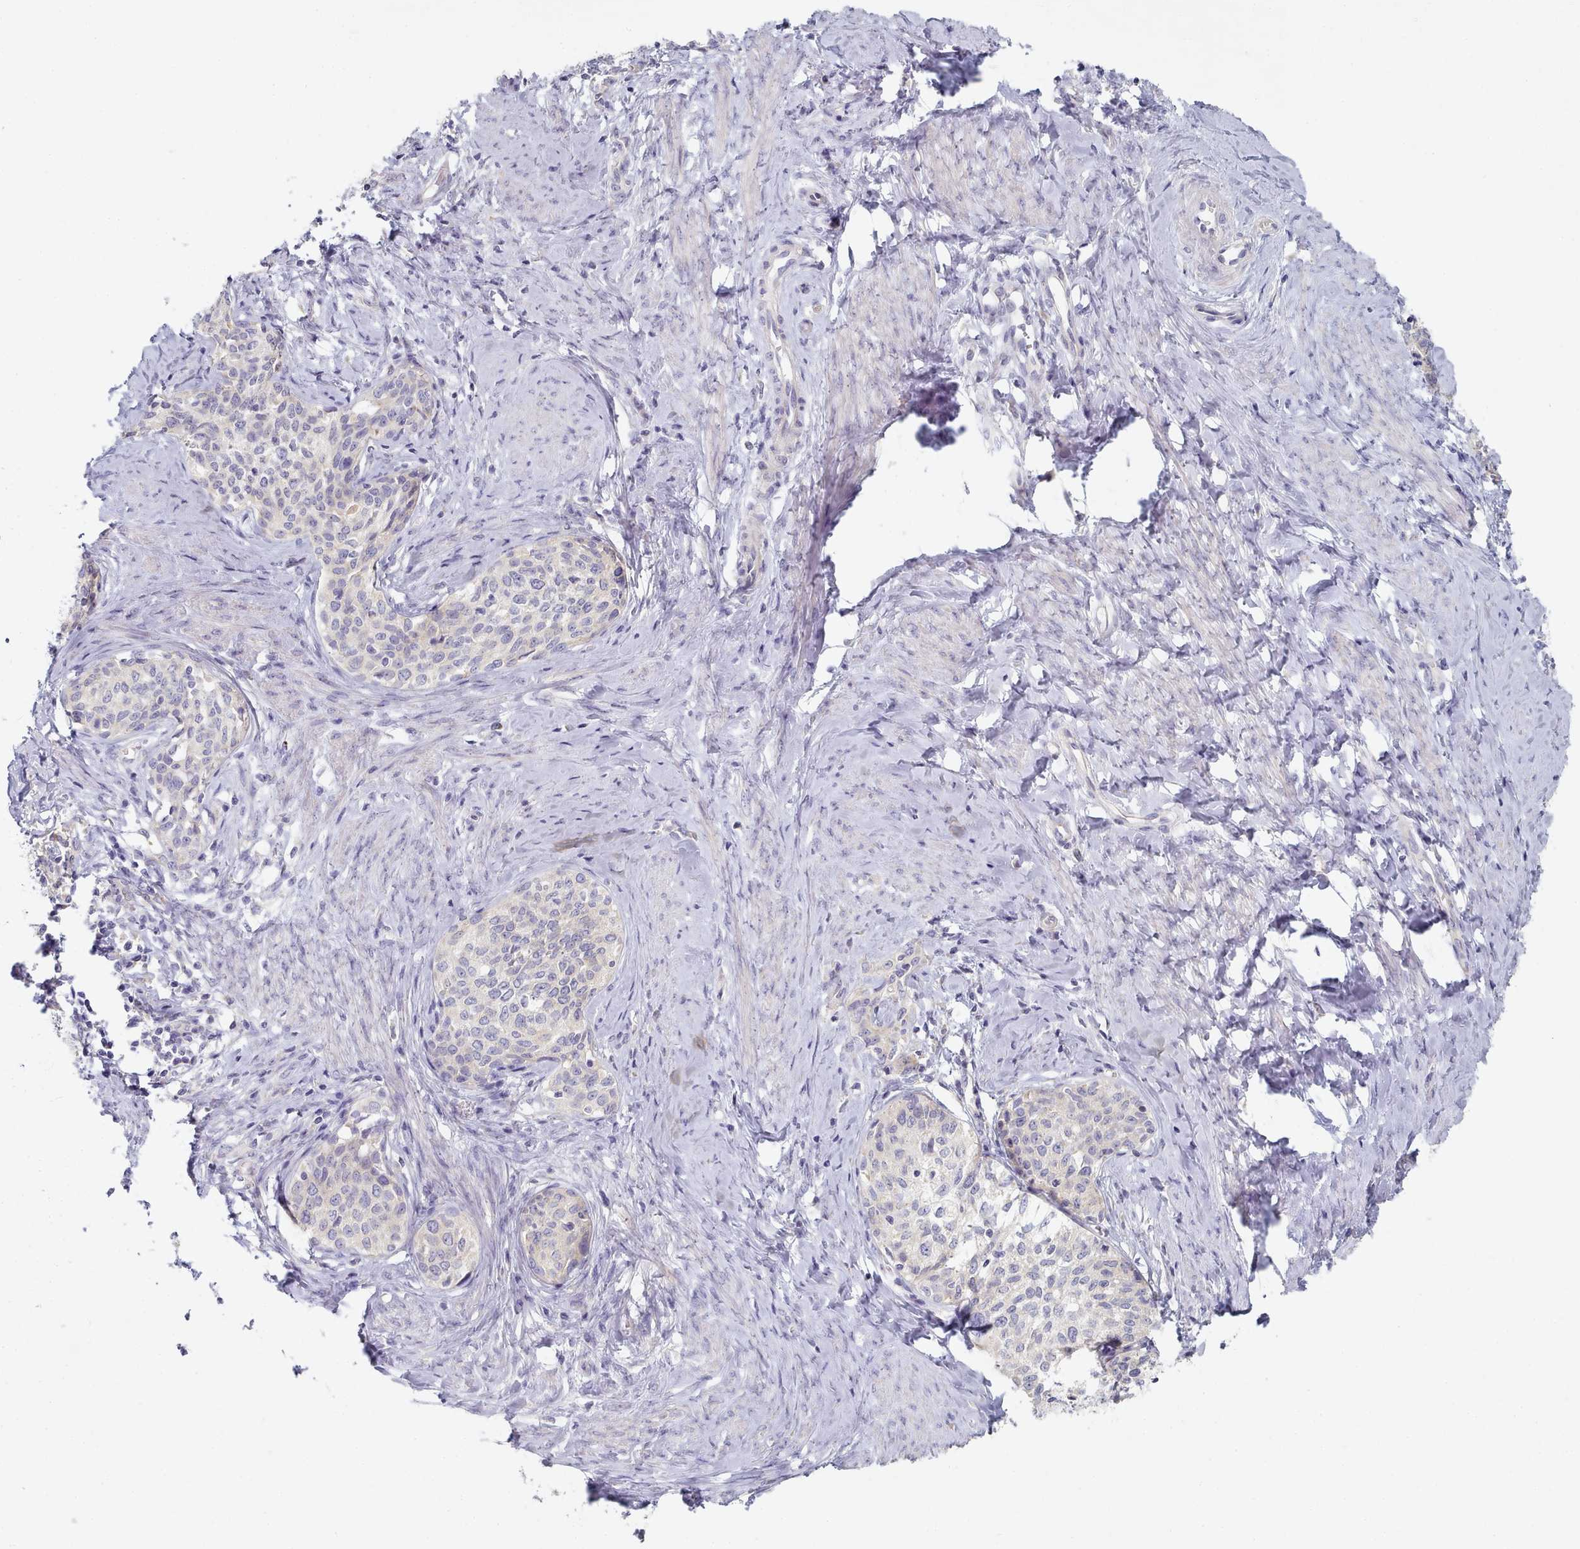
{"staining": {"intensity": "negative", "quantity": "none", "location": "none"}, "tissue": "cervical cancer", "cell_type": "Tumor cells", "image_type": "cancer", "snomed": [{"axis": "morphology", "description": "Squamous cell carcinoma, NOS"}, {"axis": "morphology", "description": "Adenocarcinoma, NOS"}, {"axis": "topography", "description": "Cervix"}], "caption": "There is no significant expression in tumor cells of cervical cancer.", "gene": "TYW1B", "patient": {"sex": "female", "age": 52}}